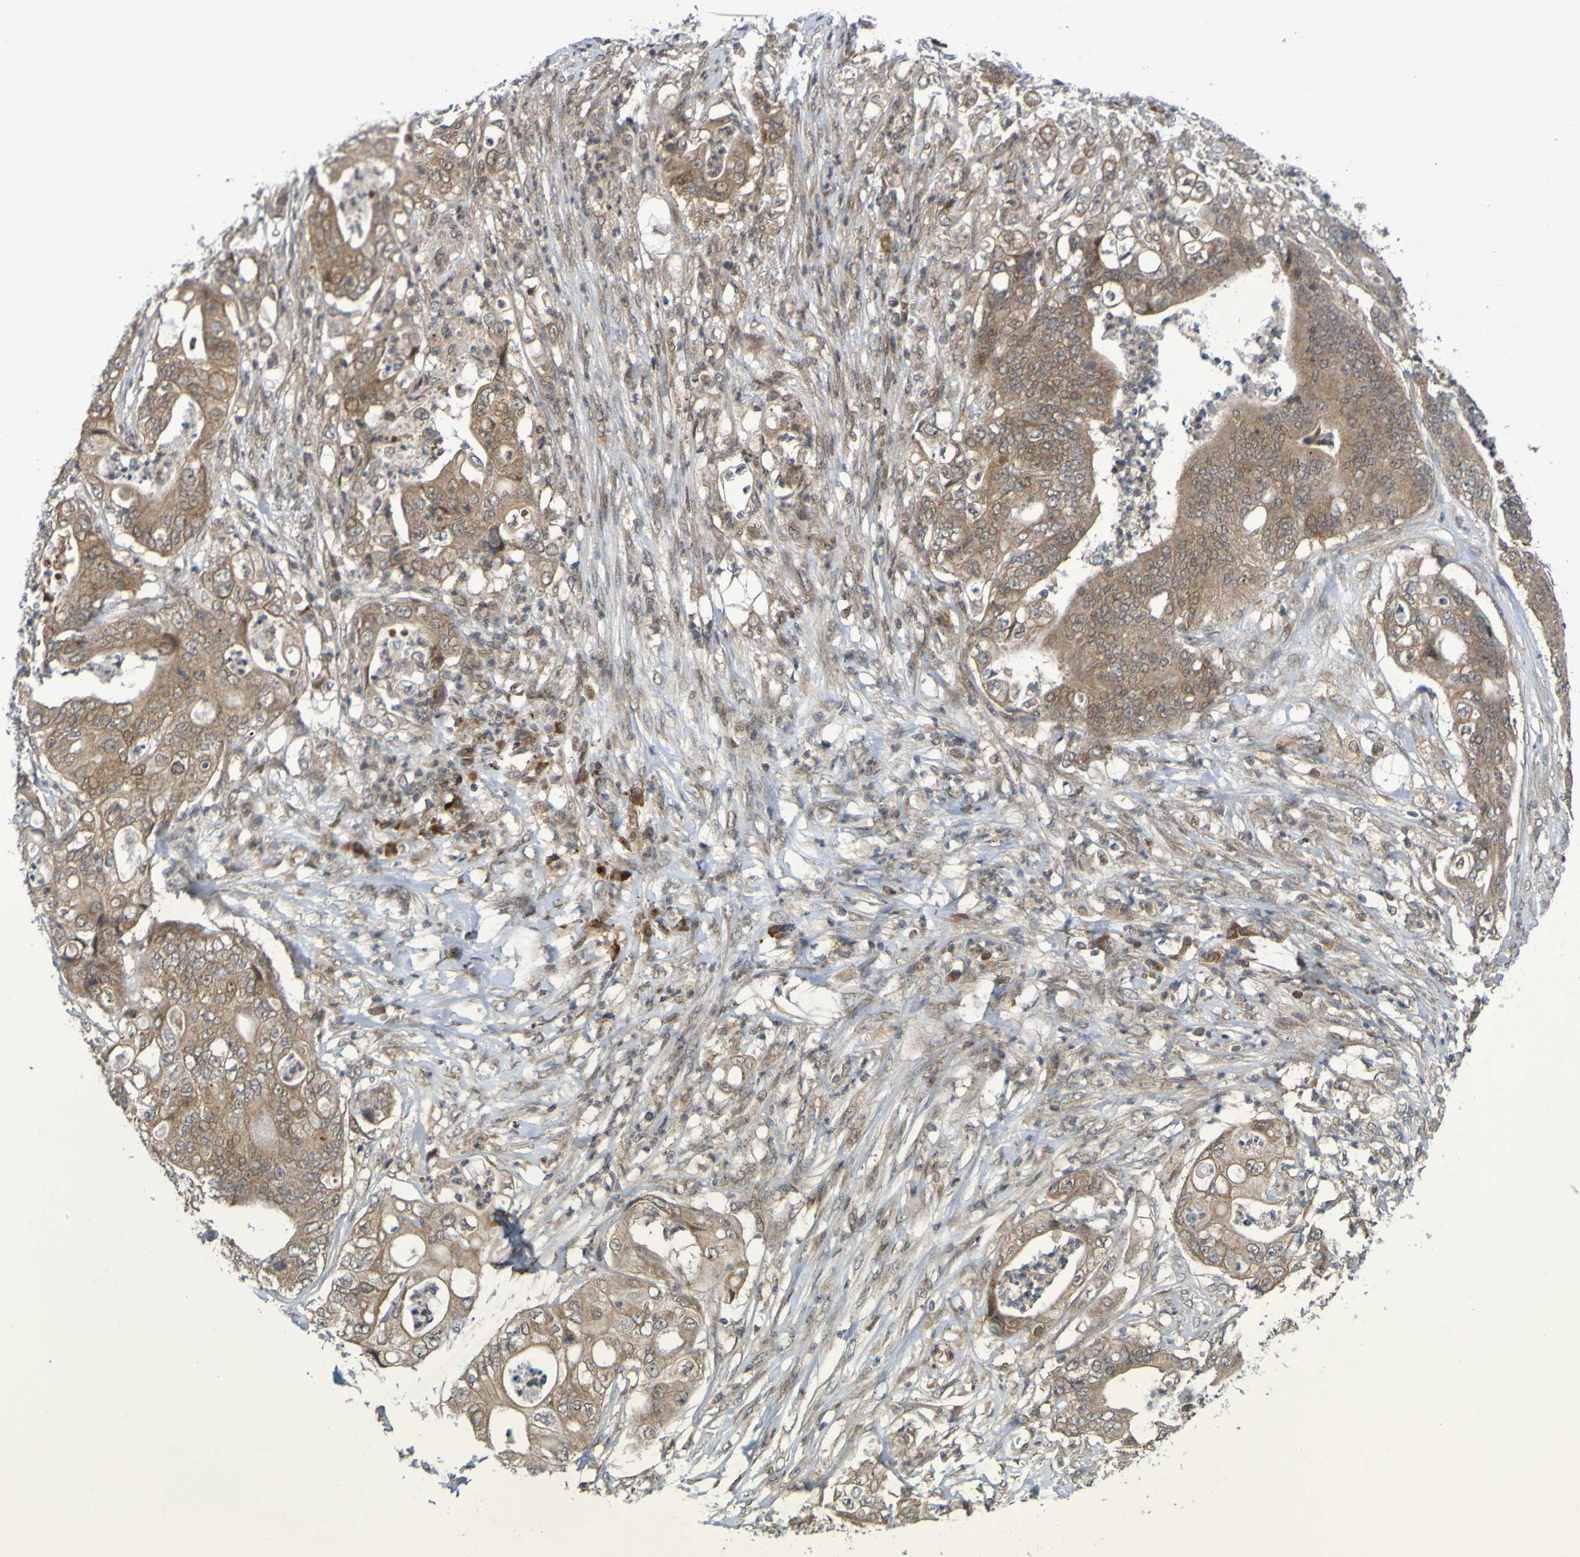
{"staining": {"intensity": "moderate", "quantity": ">75%", "location": "cytoplasmic/membranous"}, "tissue": "stomach cancer", "cell_type": "Tumor cells", "image_type": "cancer", "snomed": [{"axis": "morphology", "description": "Adenocarcinoma, NOS"}, {"axis": "topography", "description": "Stomach"}], "caption": "Human adenocarcinoma (stomach) stained with a protein marker demonstrates moderate staining in tumor cells.", "gene": "ITLN1", "patient": {"sex": "female", "age": 73}}